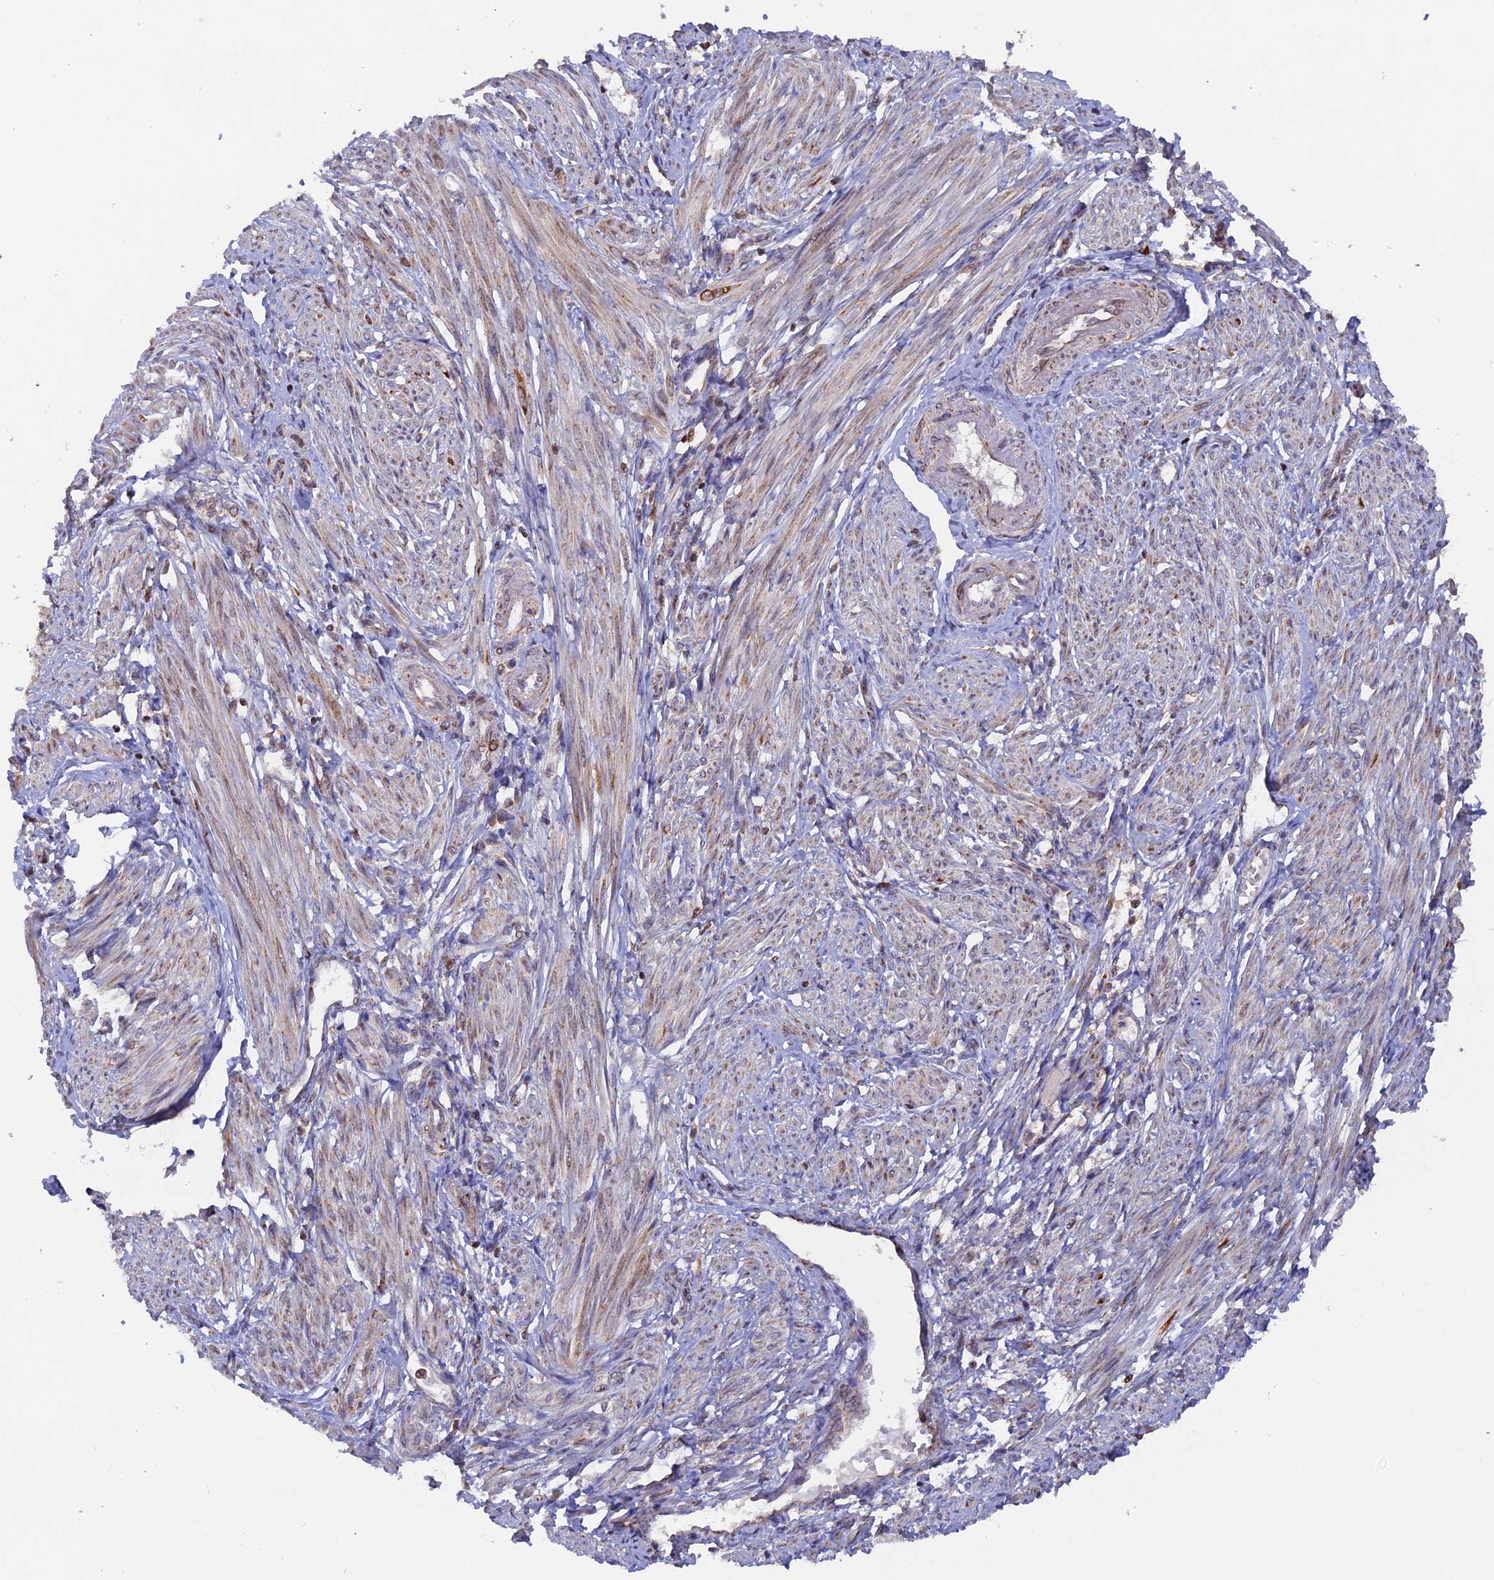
{"staining": {"intensity": "weak", "quantity": "25%-75%", "location": "cytoplasmic/membranous"}, "tissue": "smooth muscle", "cell_type": "Smooth muscle cells", "image_type": "normal", "snomed": [{"axis": "morphology", "description": "Normal tissue, NOS"}, {"axis": "topography", "description": "Smooth muscle"}], "caption": "Smooth muscle stained with IHC exhibits weak cytoplasmic/membranous staining in about 25%-75% of smooth muscle cells. (Brightfield microscopy of DAB IHC at high magnification).", "gene": "MPV17L", "patient": {"sex": "female", "age": 39}}